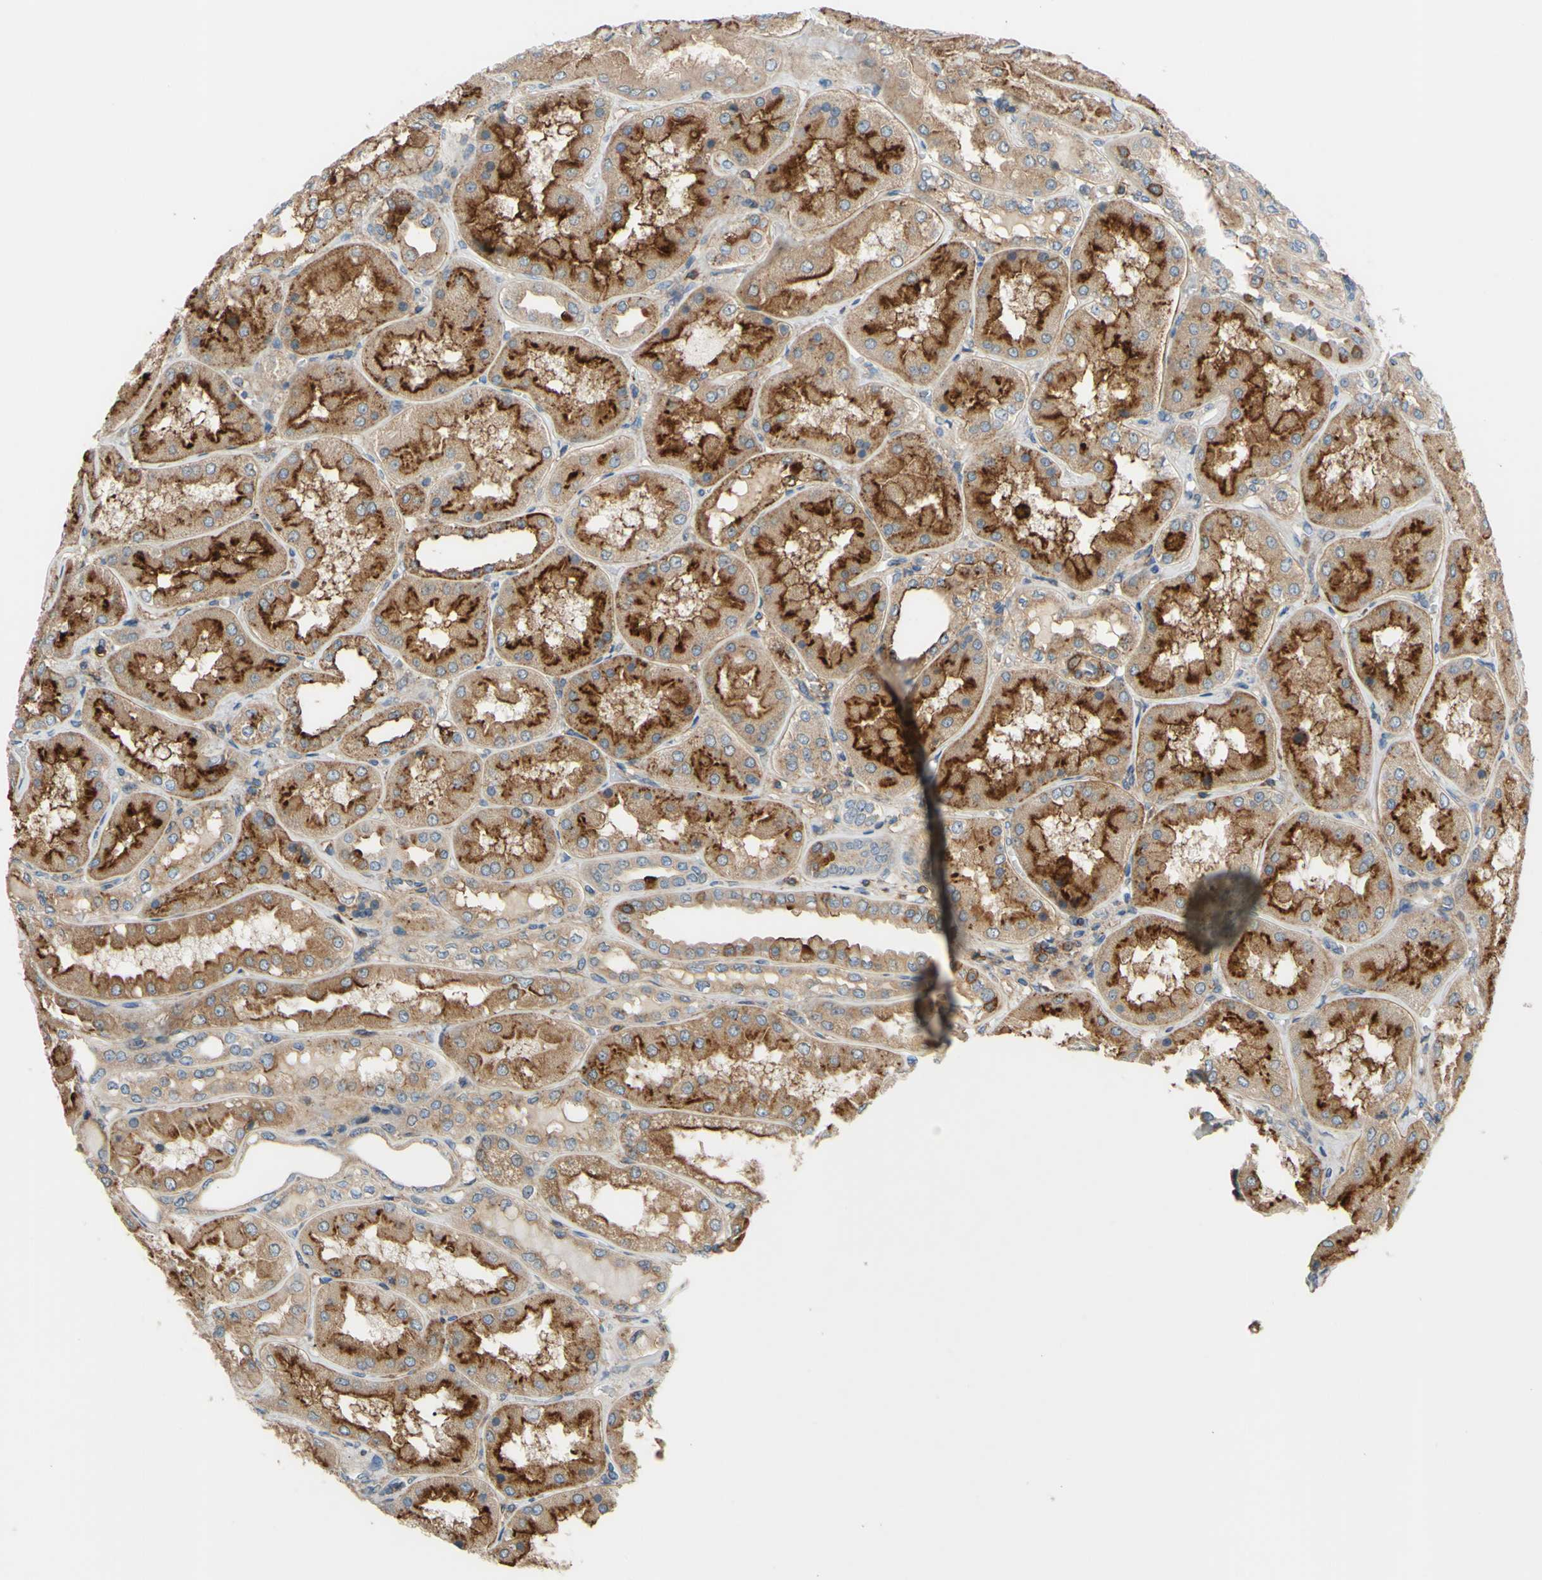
{"staining": {"intensity": "weak", "quantity": "25%-75%", "location": "cytoplasmic/membranous"}, "tissue": "kidney", "cell_type": "Cells in glomeruli", "image_type": "normal", "snomed": [{"axis": "morphology", "description": "Normal tissue, NOS"}, {"axis": "topography", "description": "Kidney"}], "caption": "Immunohistochemistry (IHC) of unremarkable human kidney reveals low levels of weak cytoplasmic/membranous positivity in about 25%-75% of cells in glomeruli. (DAB IHC with brightfield microscopy, high magnification).", "gene": "POR", "patient": {"sex": "female", "age": 56}}